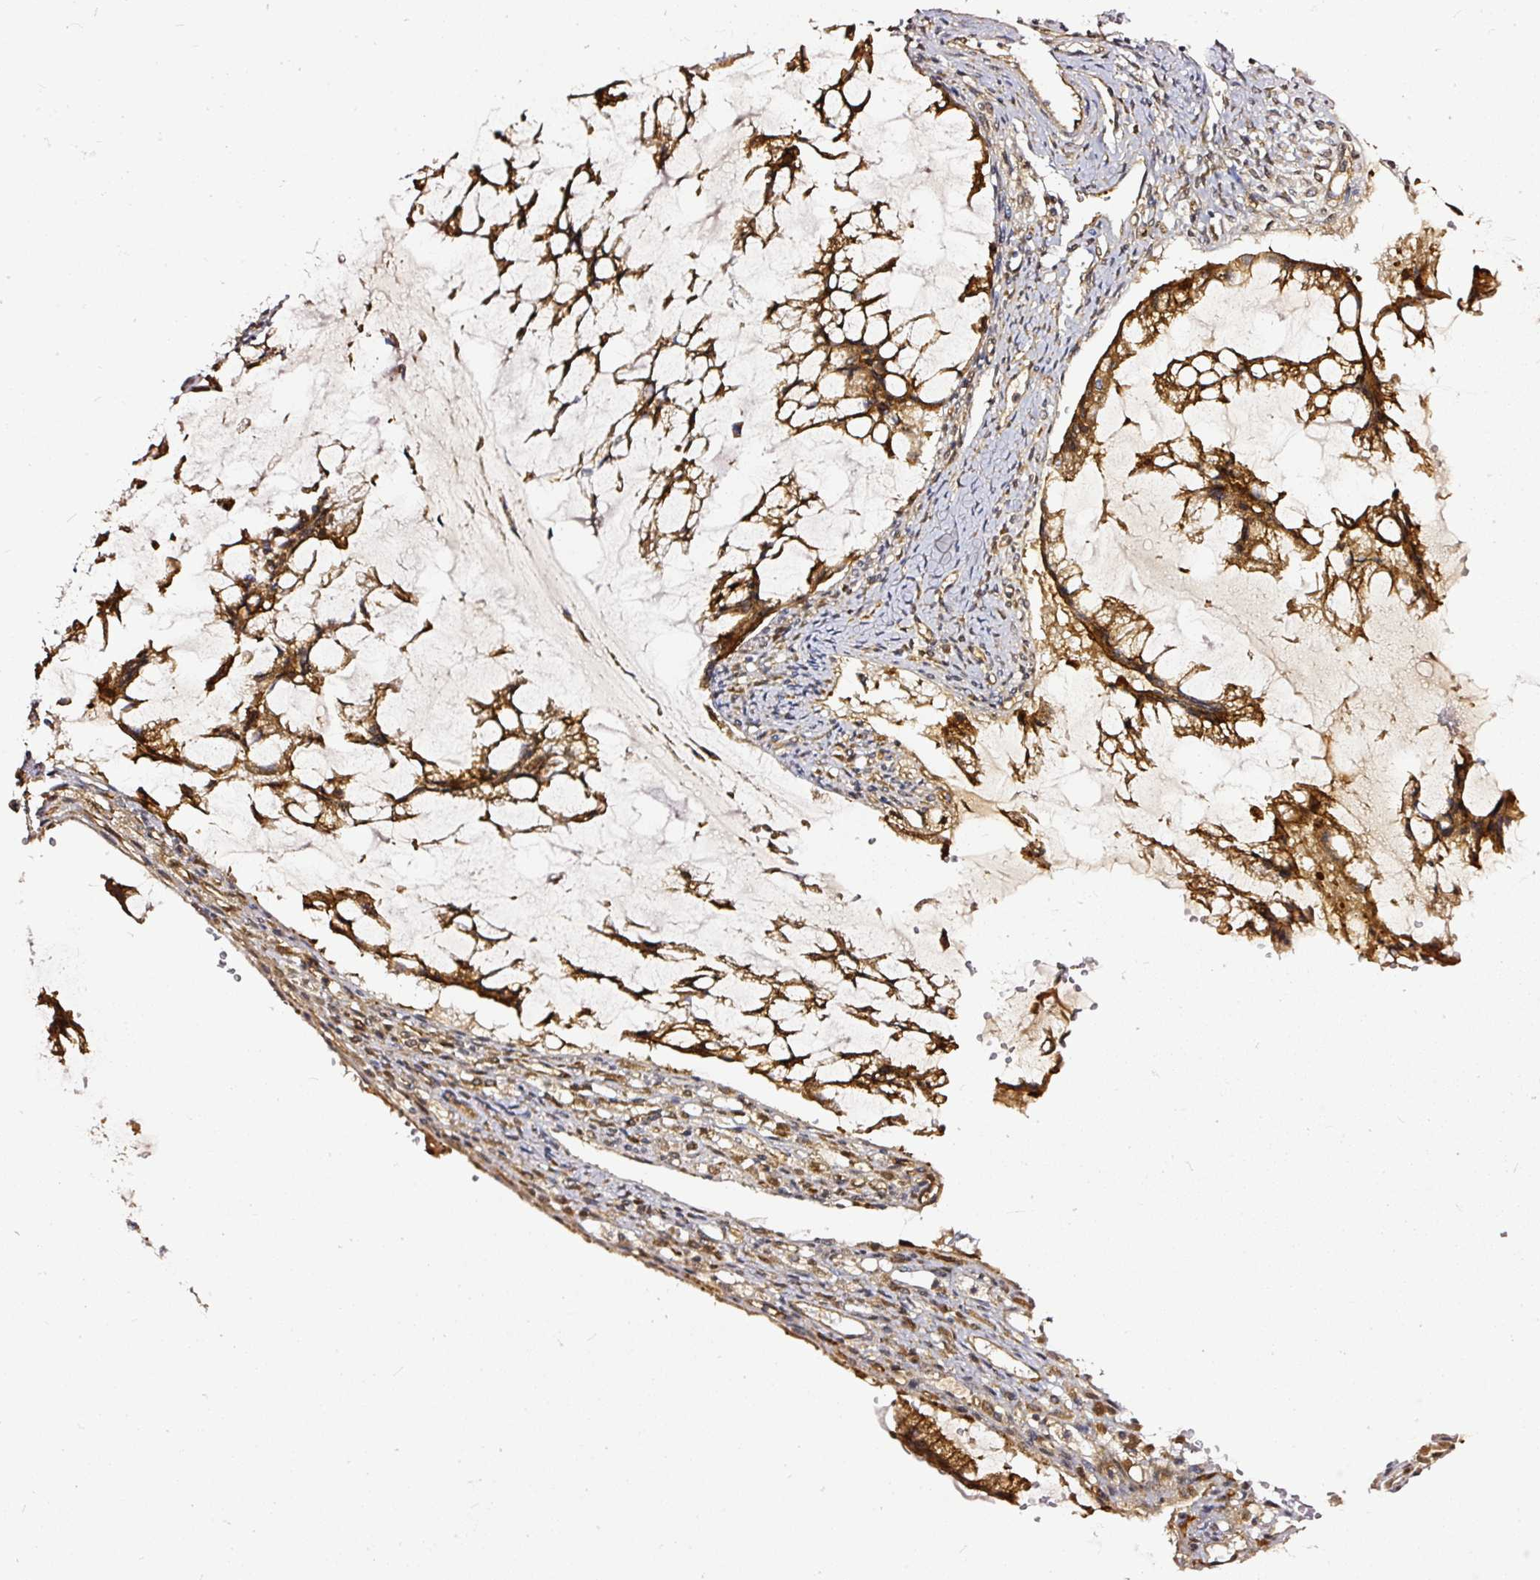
{"staining": {"intensity": "strong", "quantity": ">75%", "location": "cytoplasmic/membranous"}, "tissue": "ovarian cancer", "cell_type": "Tumor cells", "image_type": "cancer", "snomed": [{"axis": "morphology", "description": "Cystadenocarcinoma, mucinous, NOS"}, {"axis": "topography", "description": "Ovary"}], "caption": "Tumor cells exhibit high levels of strong cytoplasmic/membranous positivity in approximately >75% of cells in mucinous cystadenocarcinoma (ovarian).", "gene": "MIF4GD", "patient": {"sex": "female", "age": 73}}